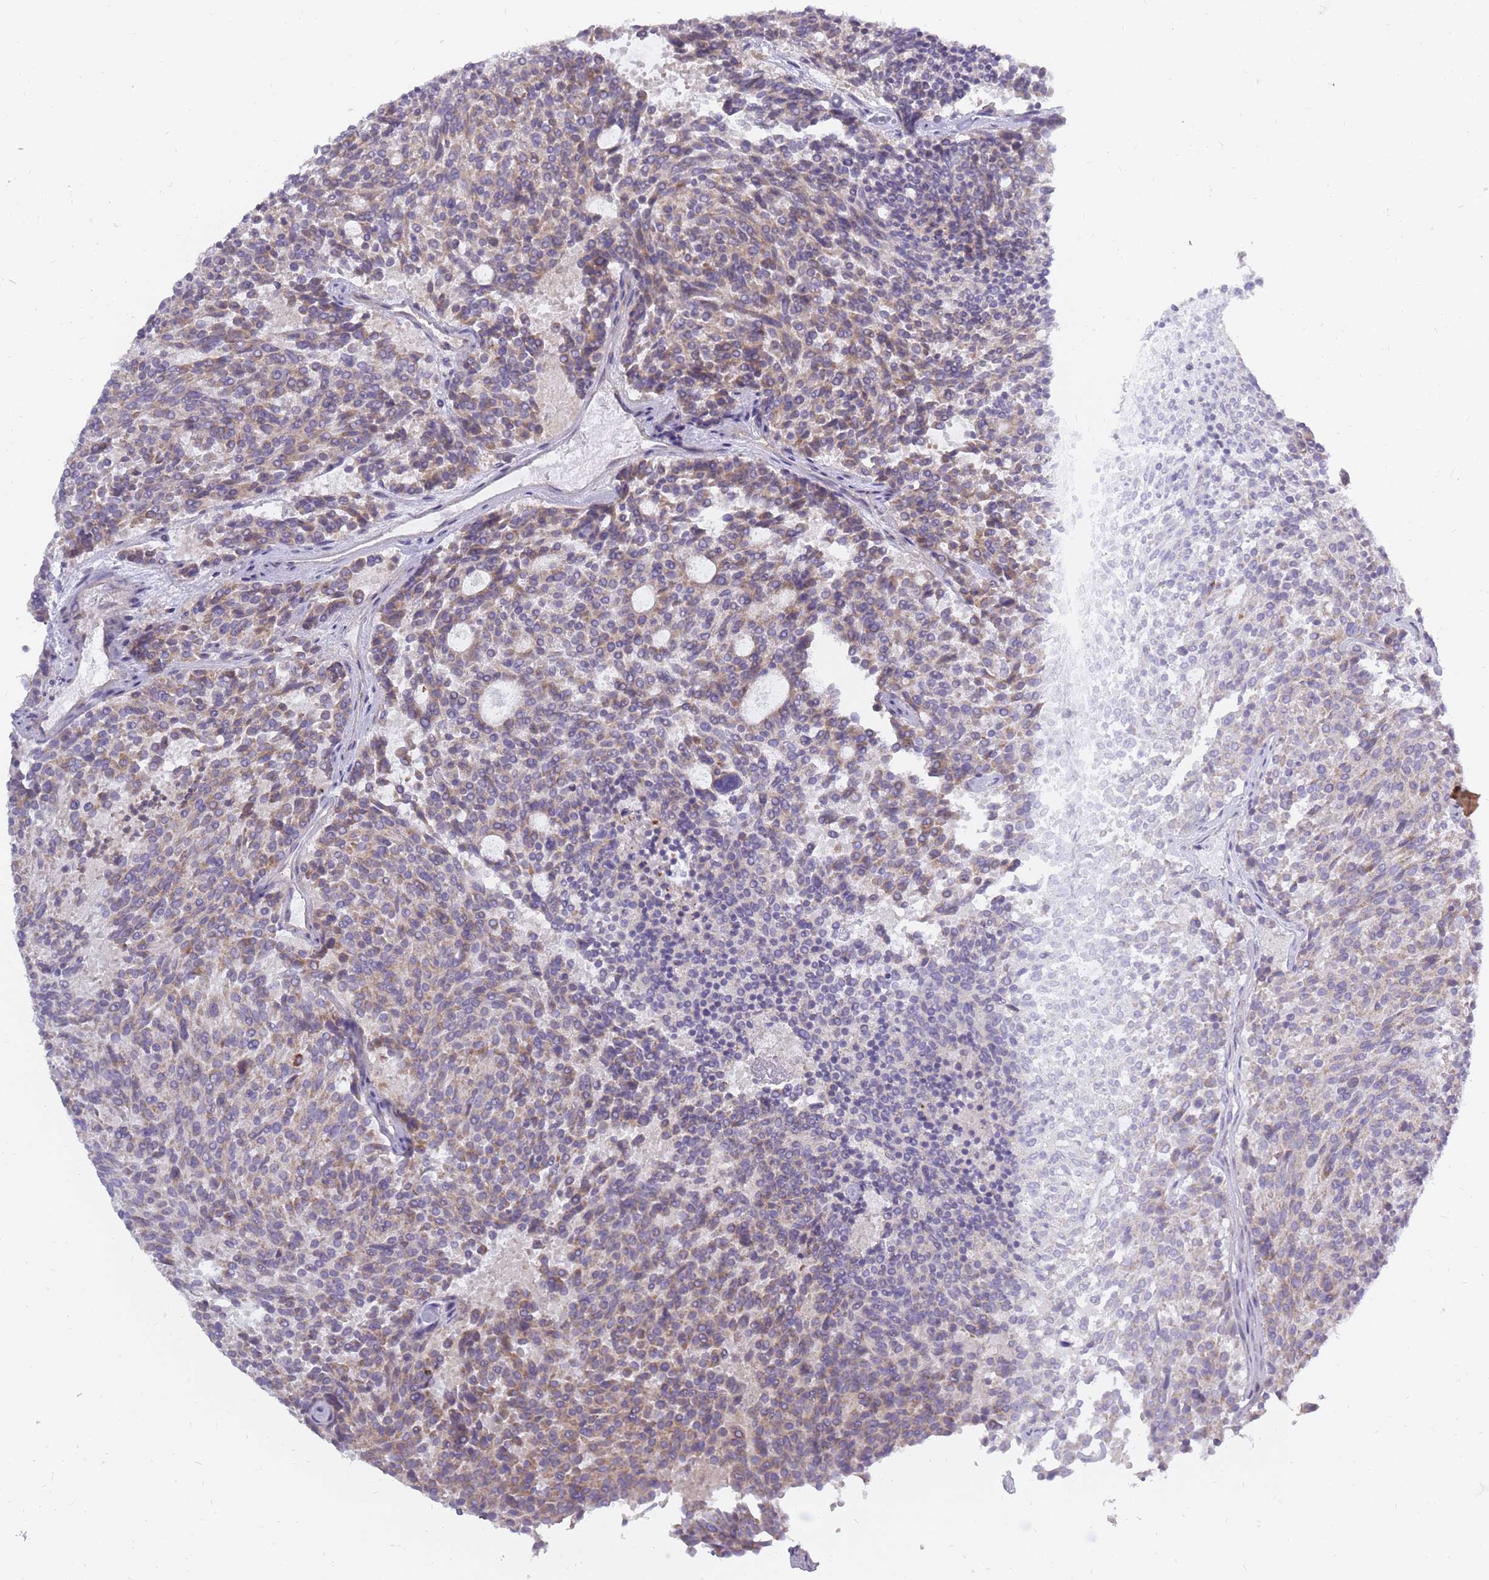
{"staining": {"intensity": "moderate", "quantity": "25%-75%", "location": "cytoplasmic/membranous"}, "tissue": "carcinoid", "cell_type": "Tumor cells", "image_type": "cancer", "snomed": [{"axis": "morphology", "description": "Carcinoid, malignant, NOS"}, {"axis": "topography", "description": "Pancreas"}], "caption": "Human malignant carcinoid stained with a protein marker exhibits moderate staining in tumor cells.", "gene": "ALKBH4", "patient": {"sex": "female", "age": 54}}